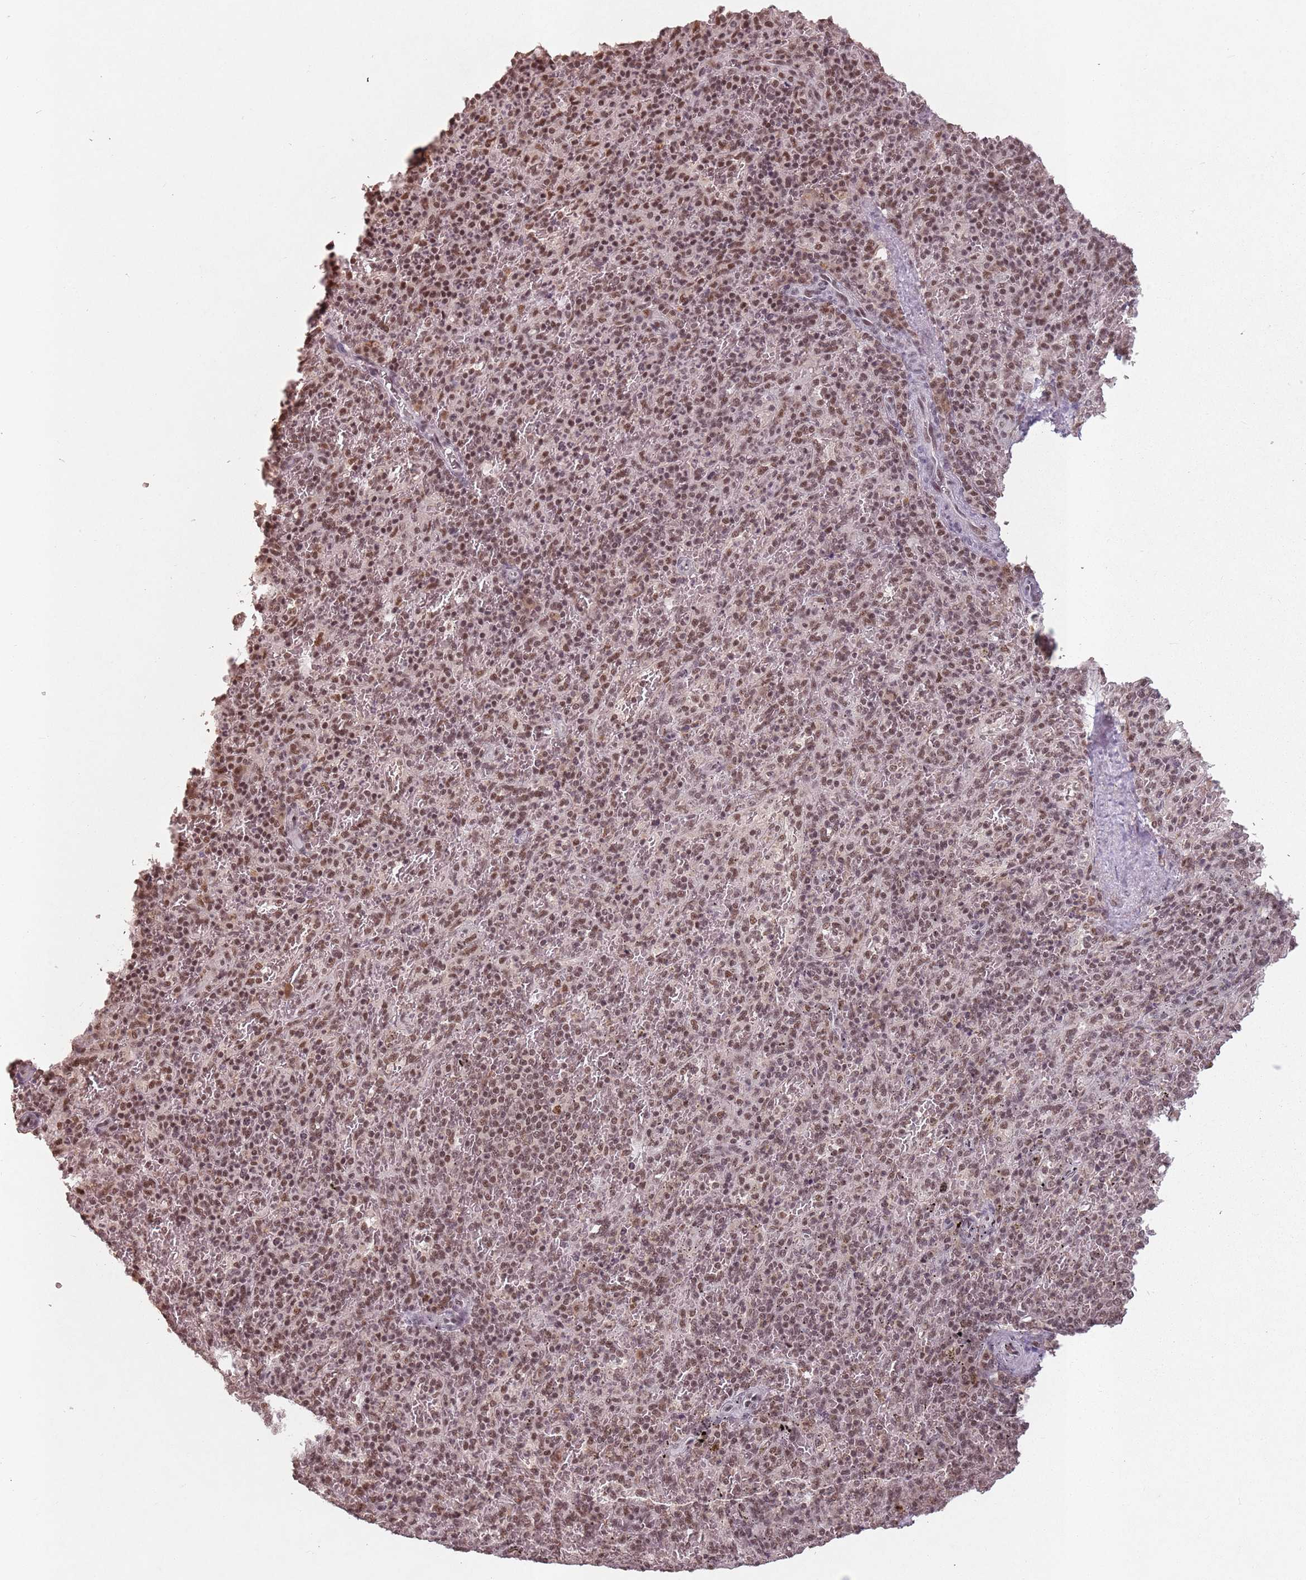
{"staining": {"intensity": "moderate", "quantity": ">75%", "location": "nuclear"}, "tissue": "spleen", "cell_type": "Cells in red pulp", "image_type": "normal", "snomed": [{"axis": "morphology", "description": "Normal tissue, NOS"}, {"axis": "topography", "description": "Spleen"}], "caption": "Spleen stained with DAB IHC exhibits medium levels of moderate nuclear staining in about >75% of cells in red pulp.", "gene": "NCBP1", "patient": {"sex": "male", "age": 82}}